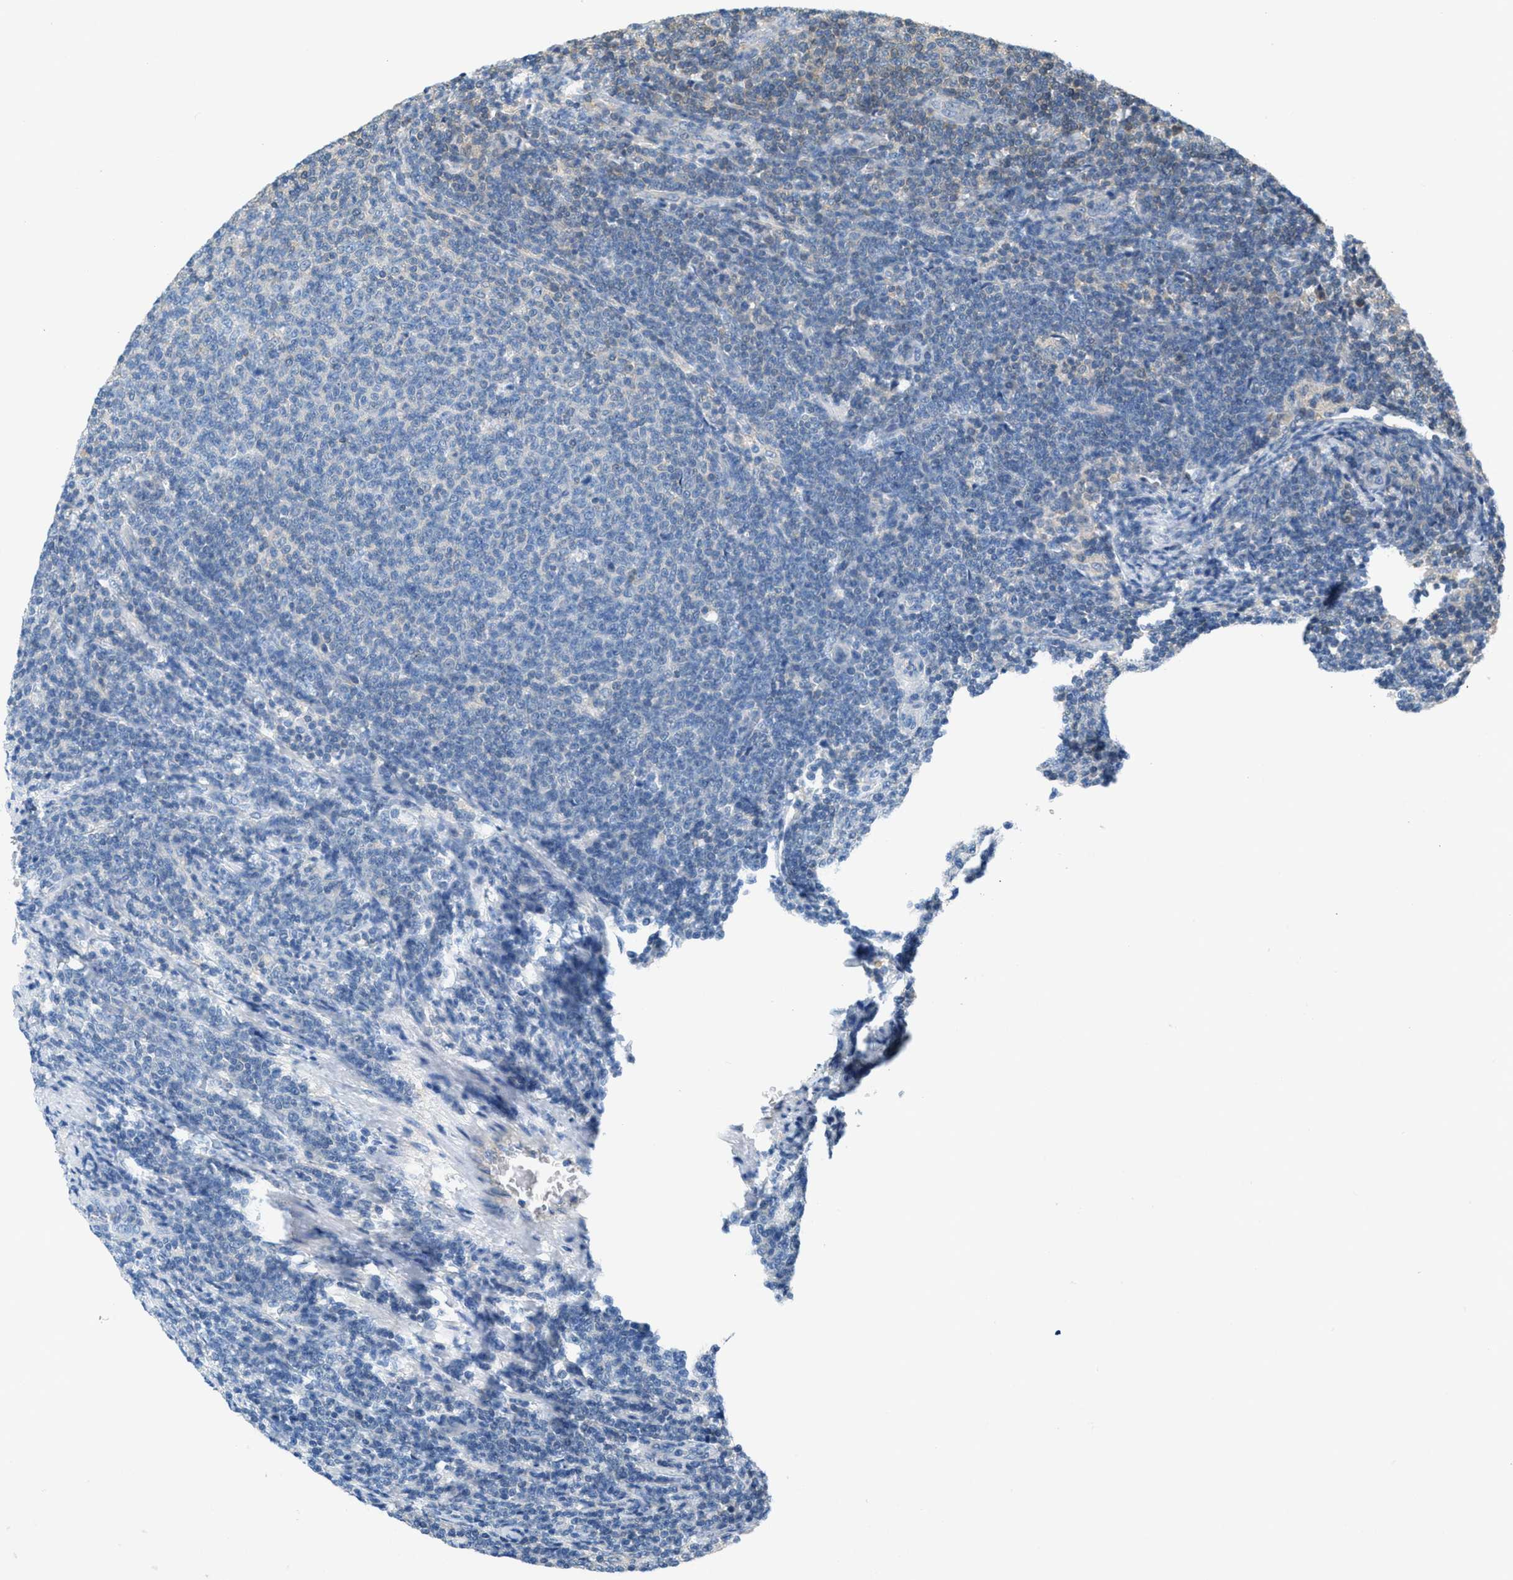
{"staining": {"intensity": "negative", "quantity": "none", "location": "none"}, "tissue": "lymphoma", "cell_type": "Tumor cells", "image_type": "cancer", "snomed": [{"axis": "morphology", "description": "Malignant lymphoma, non-Hodgkin's type, Low grade"}, {"axis": "topography", "description": "Lymph node"}], "caption": "DAB immunohistochemical staining of human lymphoma reveals no significant staining in tumor cells.", "gene": "PIP5K1C", "patient": {"sex": "male", "age": 66}}